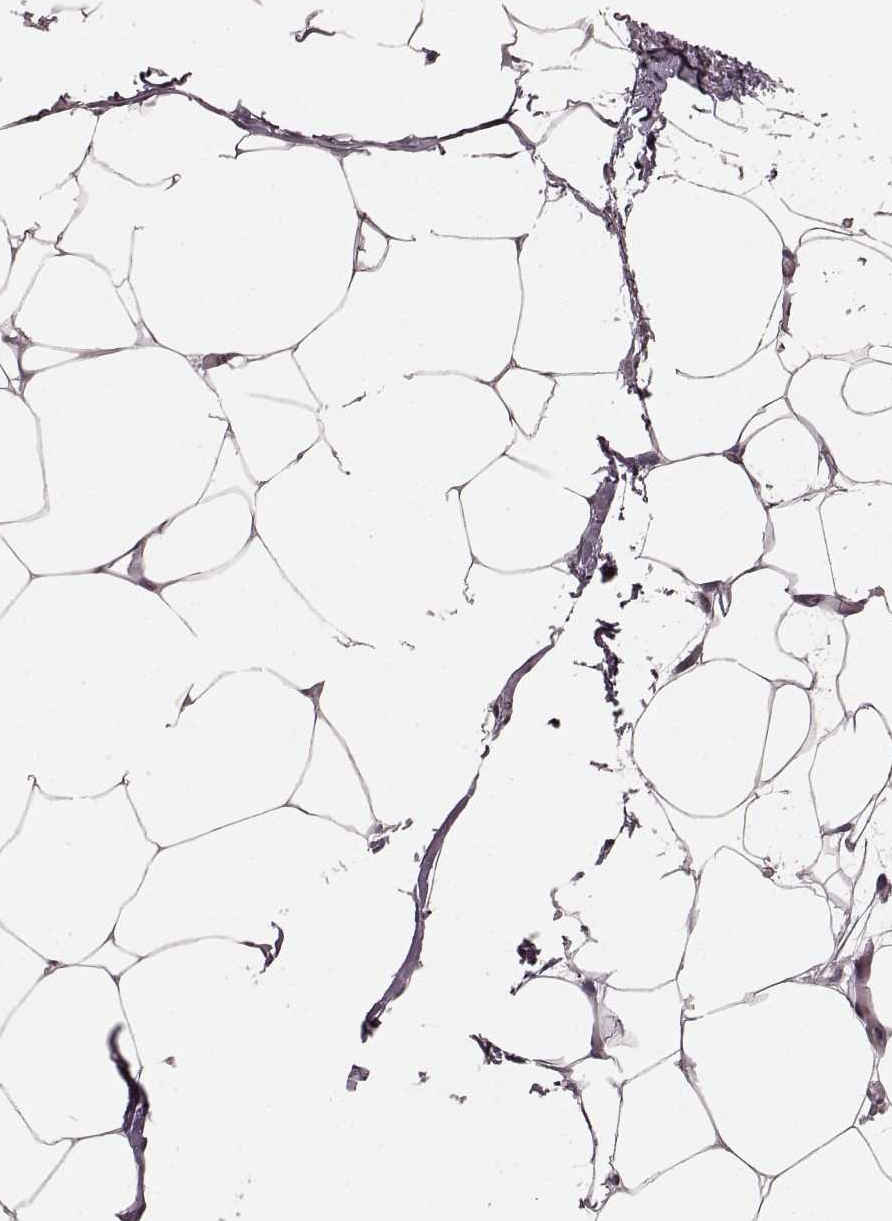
{"staining": {"intensity": "negative", "quantity": "none", "location": "none"}, "tissue": "adipose tissue", "cell_type": "Adipocytes", "image_type": "normal", "snomed": [{"axis": "morphology", "description": "Normal tissue, NOS"}, {"axis": "topography", "description": "Adipose tissue"}], "caption": "Human adipose tissue stained for a protein using IHC demonstrates no staining in adipocytes.", "gene": "NR2C1", "patient": {"sex": "male", "age": 57}}